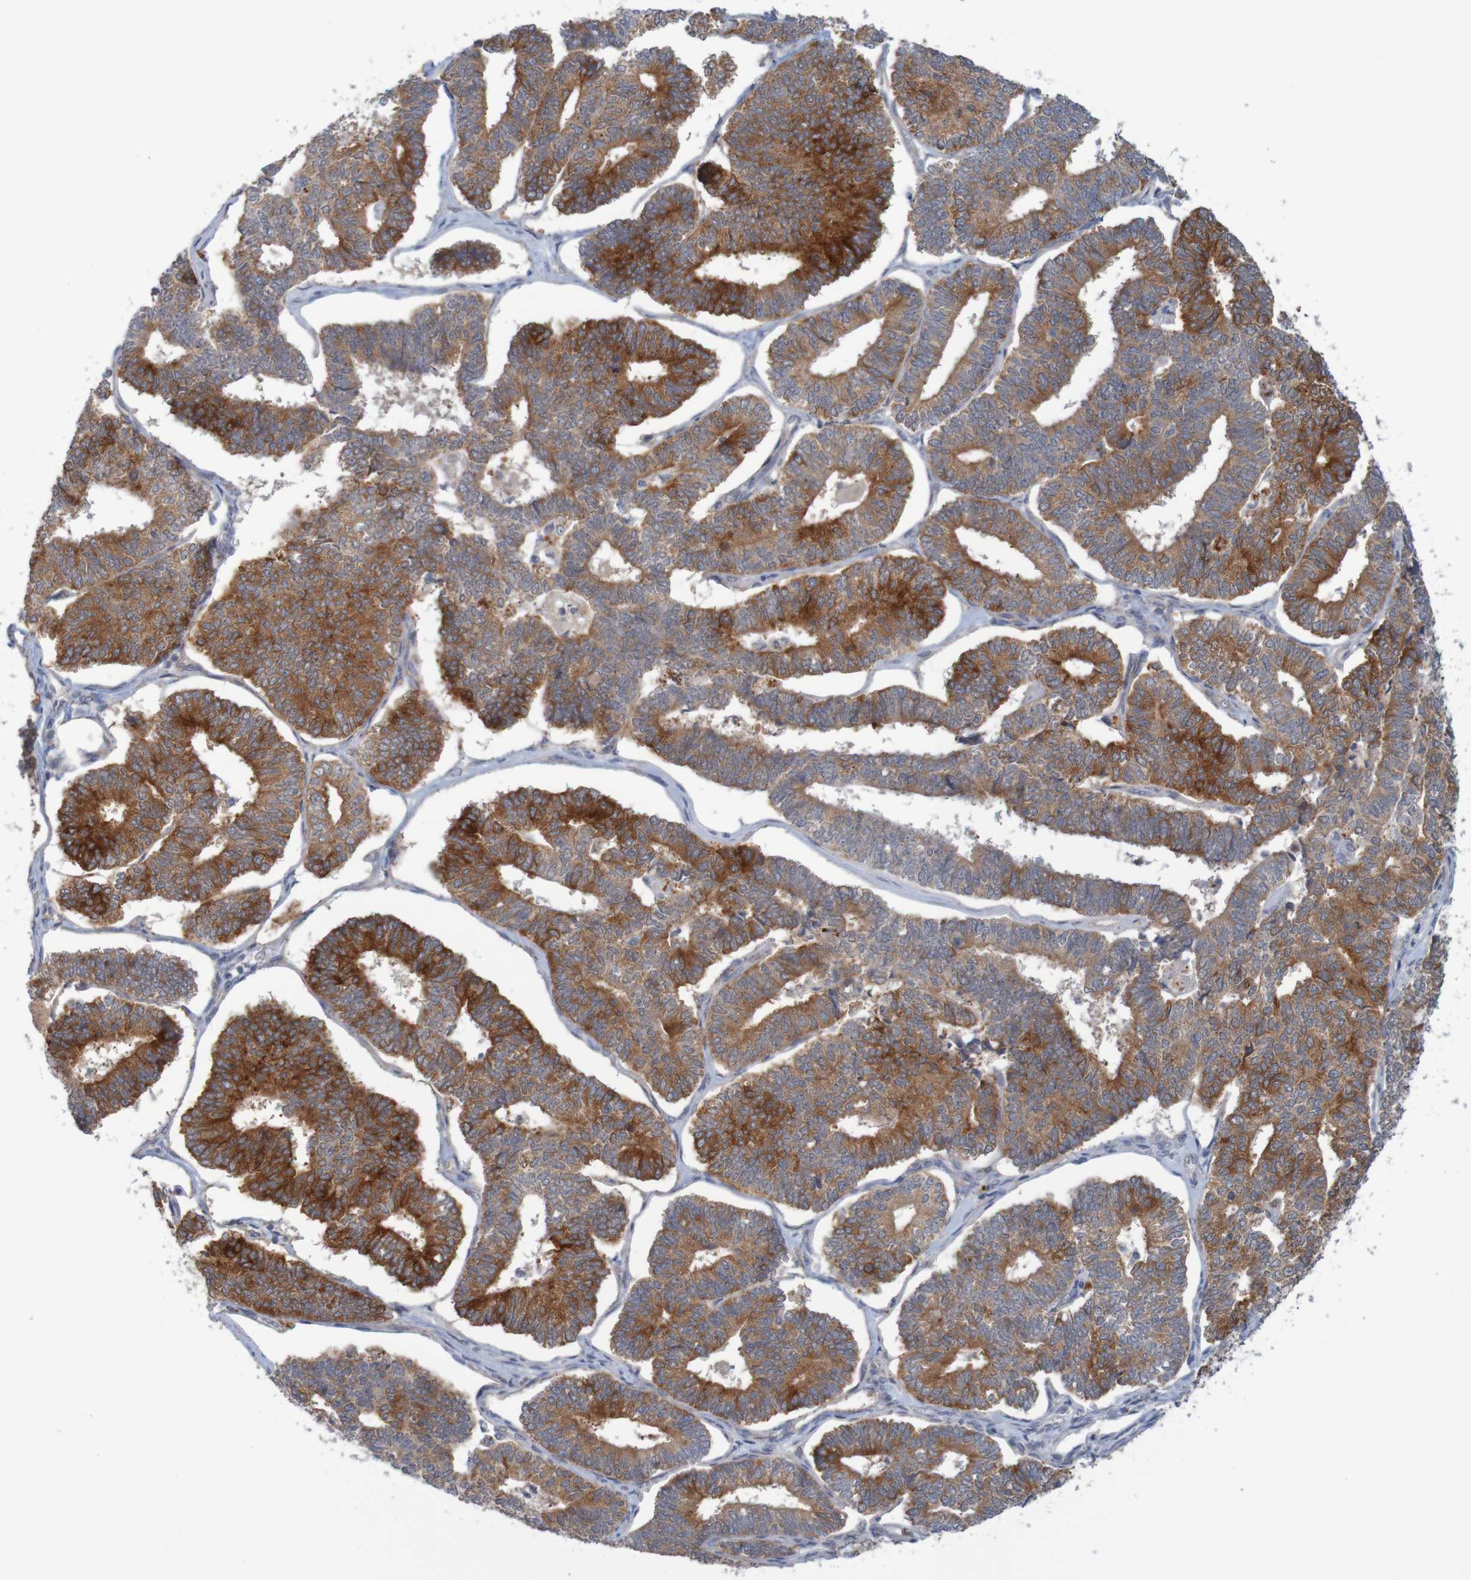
{"staining": {"intensity": "strong", "quantity": ">75%", "location": "cytoplasmic/membranous"}, "tissue": "endometrial cancer", "cell_type": "Tumor cells", "image_type": "cancer", "snomed": [{"axis": "morphology", "description": "Adenocarcinoma, NOS"}, {"axis": "topography", "description": "Endometrium"}], "caption": "Human endometrial adenocarcinoma stained for a protein (brown) reveals strong cytoplasmic/membranous positive positivity in about >75% of tumor cells.", "gene": "NAV2", "patient": {"sex": "female", "age": 70}}